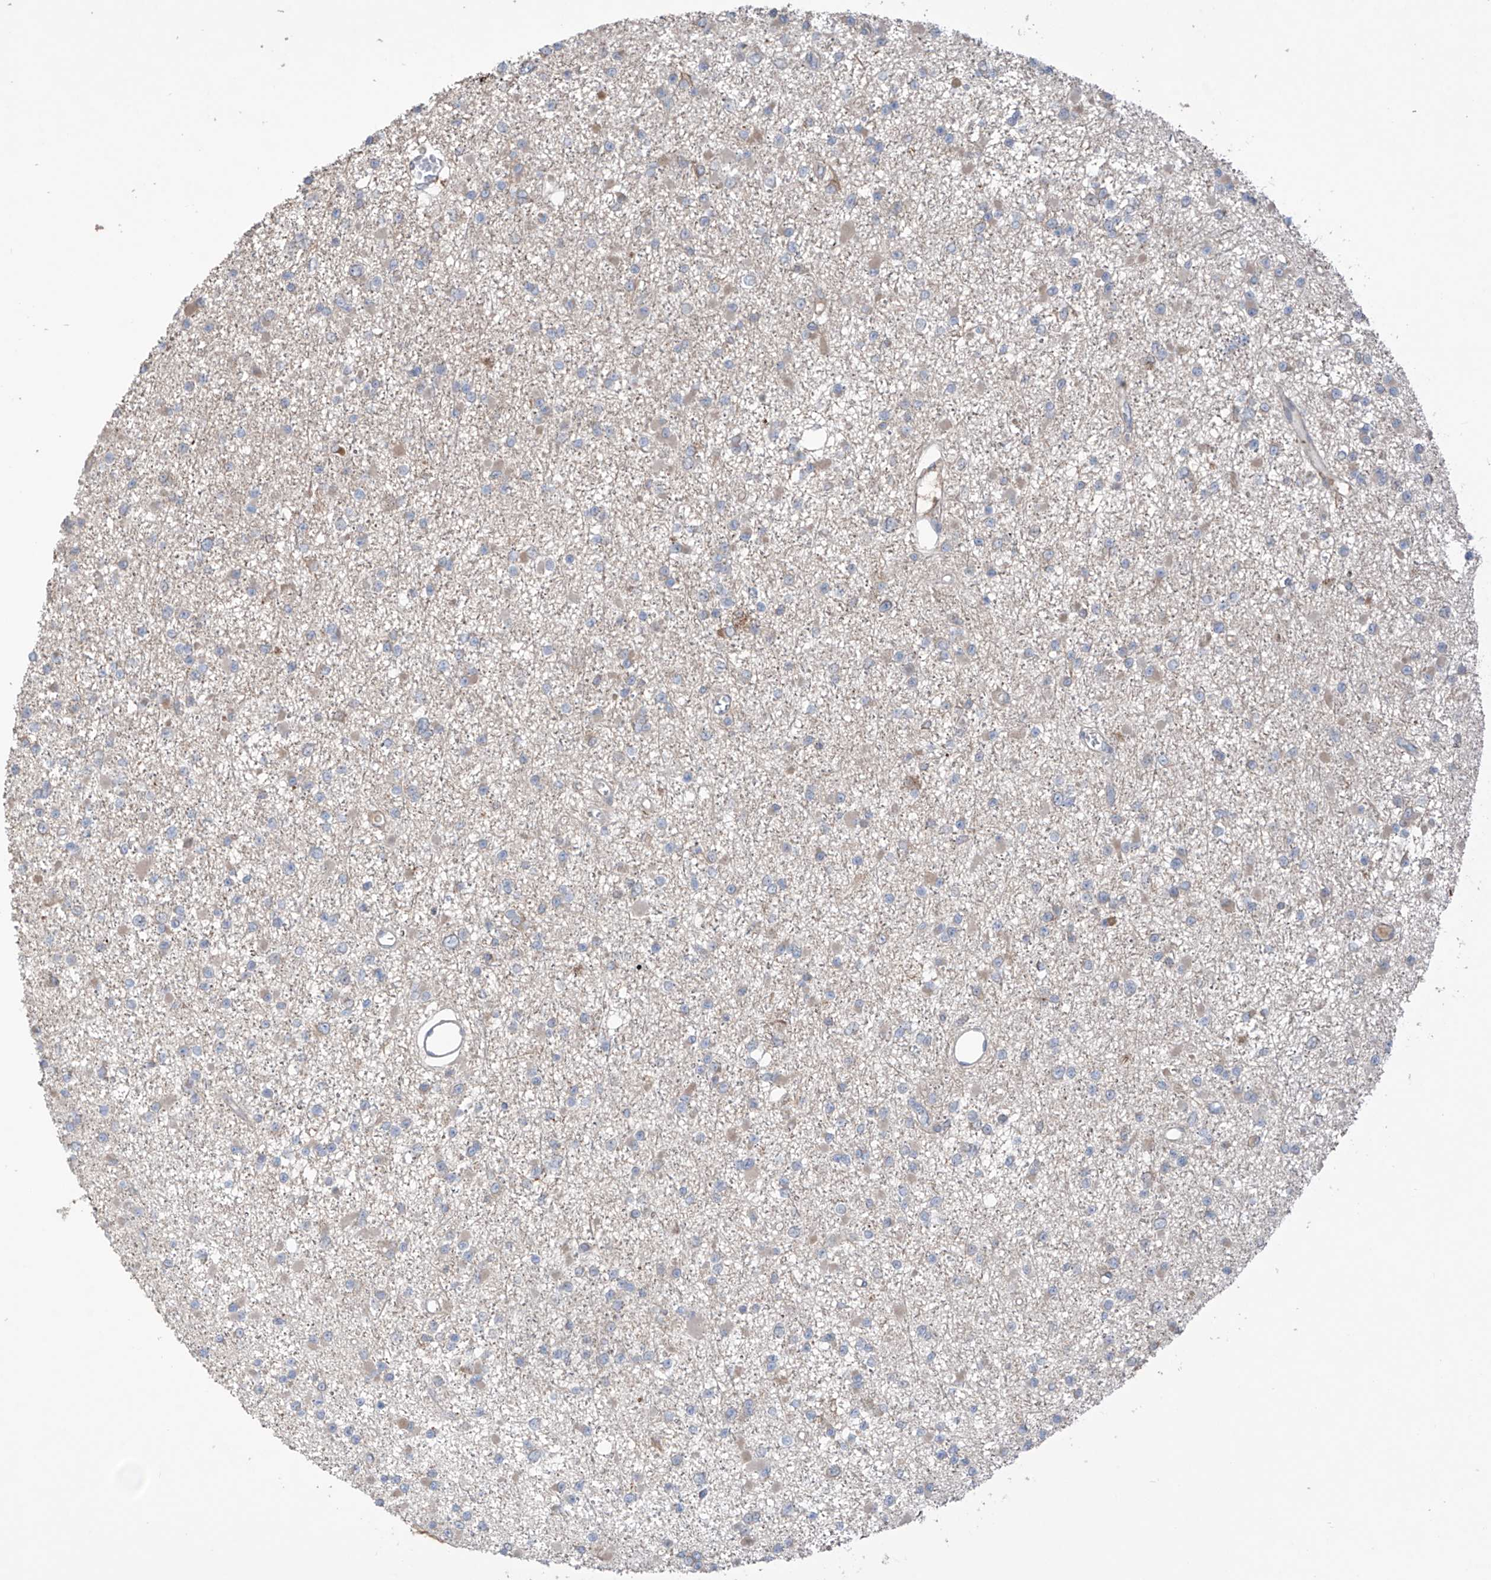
{"staining": {"intensity": "negative", "quantity": "none", "location": "none"}, "tissue": "glioma", "cell_type": "Tumor cells", "image_type": "cancer", "snomed": [{"axis": "morphology", "description": "Glioma, malignant, Low grade"}, {"axis": "topography", "description": "Brain"}], "caption": "Protein analysis of malignant glioma (low-grade) demonstrates no significant positivity in tumor cells. (Brightfield microscopy of DAB (3,3'-diaminobenzidine) immunohistochemistry (IHC) at high magnification).", "gene": "SAMD3", "patient": {"sex": "female", "age": 22}}